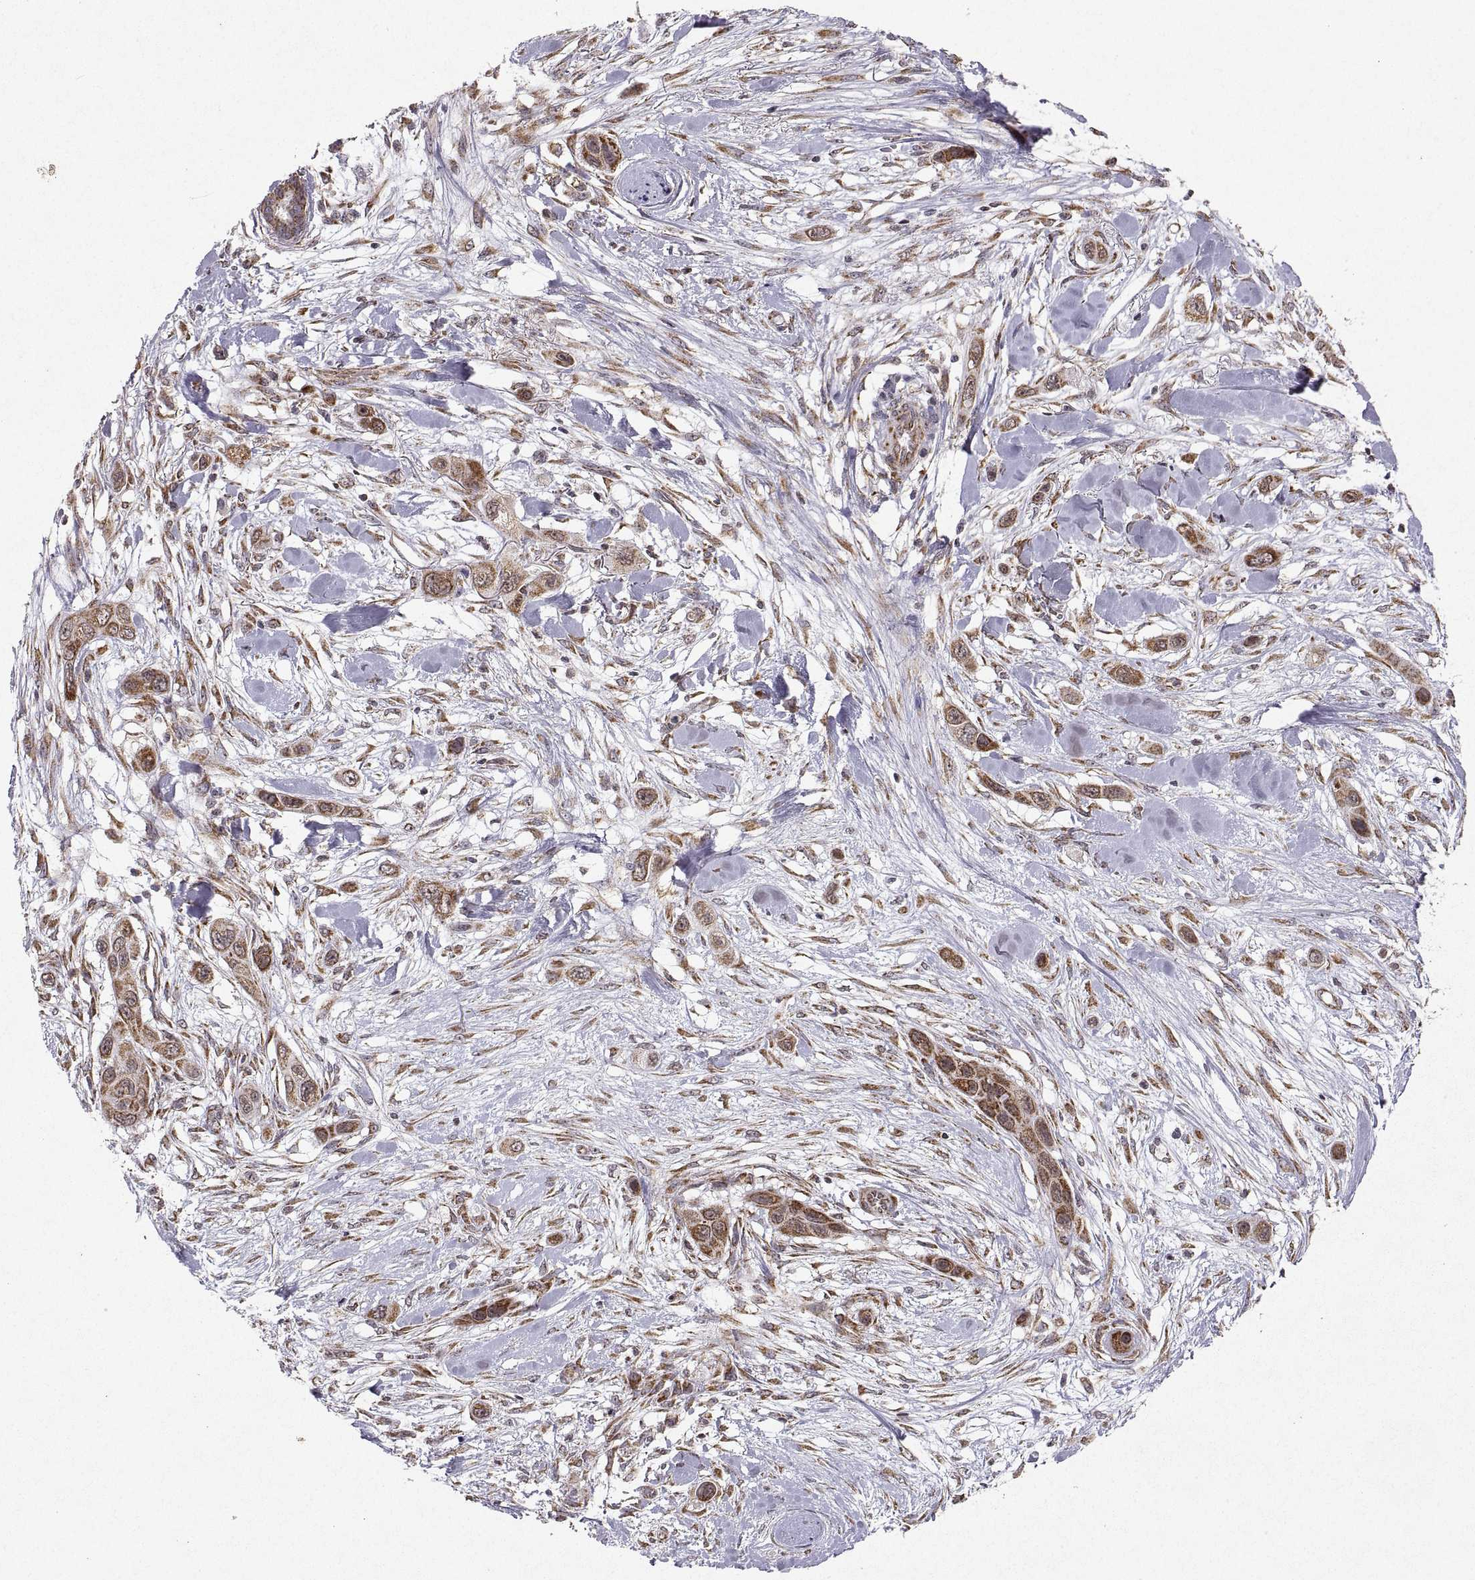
{"staining": {"intensity": "moderate", "quantity": "25%-75%", "location": "cytoplasmic/membranous"}, "tissue": "skin cancer", "cell_type": "Tumor cells", "image_type": "cancer", "snomed": [{"axis": "morphology", "description": "Squamous cell carcinoma, NOS"}, {"axis": "topography", "description": "Skin"}], "caption": "Immunohistochemical staining of skin cancer exhibits medium levels of moderate cytoplasmic/membranous expression in about 25%-75% of tumor cells. (DAB (3,3'-diaminobenzidine) IHC with brightfield microscopy, high magnification).", "gene": "MANBAL", "patient": {"sex": "male", "age": 79}}